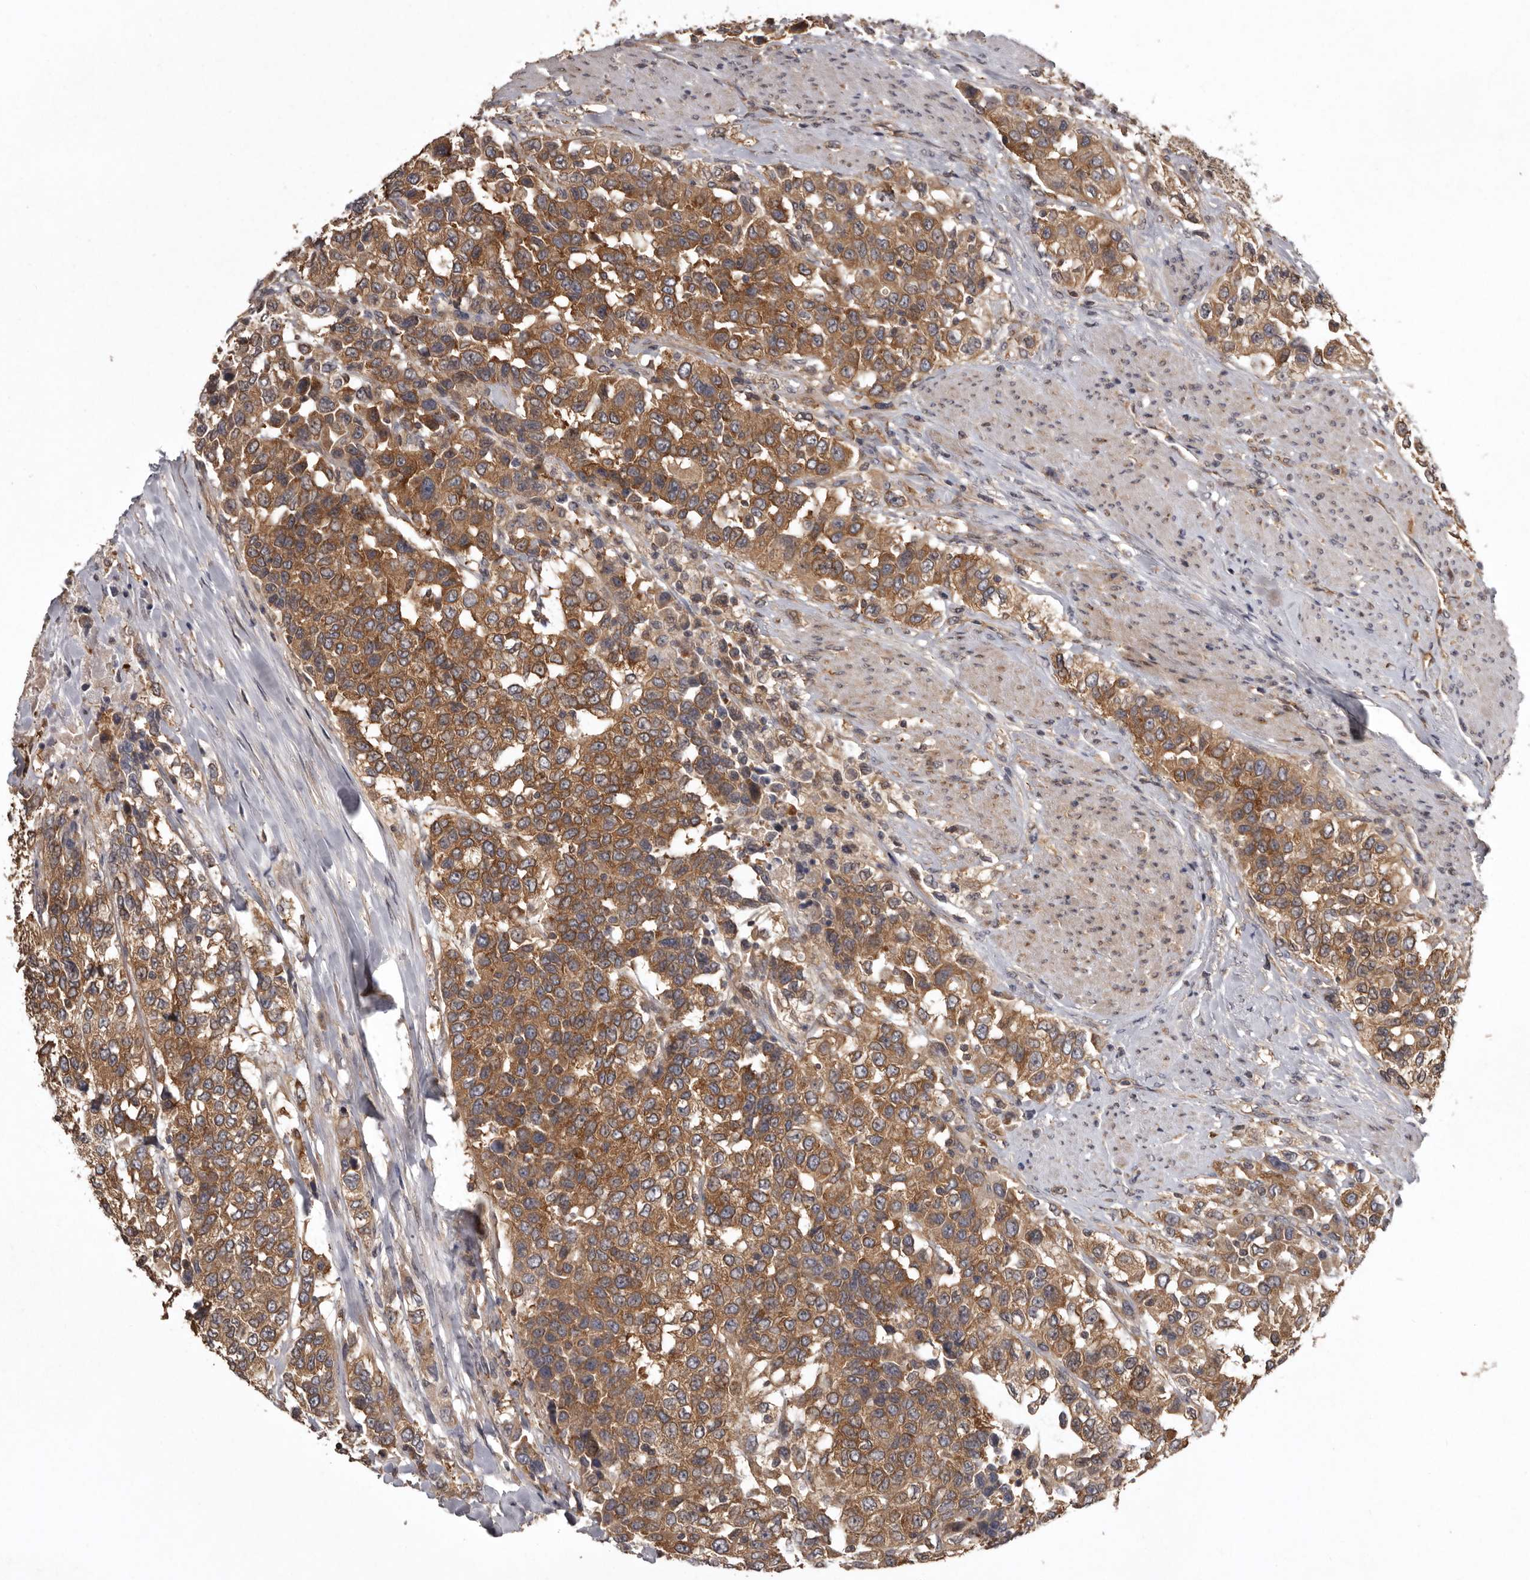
{"staining": {"intensity": "moderate", "quantity": ">75%", "location": "cytoplasmic/membranous"}, "tissue": "urothelial cancer", "cell_type": "Tumor cells", "image_type": "cancer", "snomed": [{"axis": "morphology", "description": "Urothelial carcinoma, High grade"}, {"axis": "topography", "description": "Urinary bladder"}], "caption": "Immunohistochemical staining of human high-grade urothelial carcinoma exhibits moderate cytoplasmic/membranous protein staining in approximately >75% of tumor cells. The staining was performed using DAB to visualize the protein expression in brown, while the nuclei were stained in blue with hematoxylin (Magnification: 20x).", "gene": "DARS1", "patient": {"sex": "female", "age": 80}}